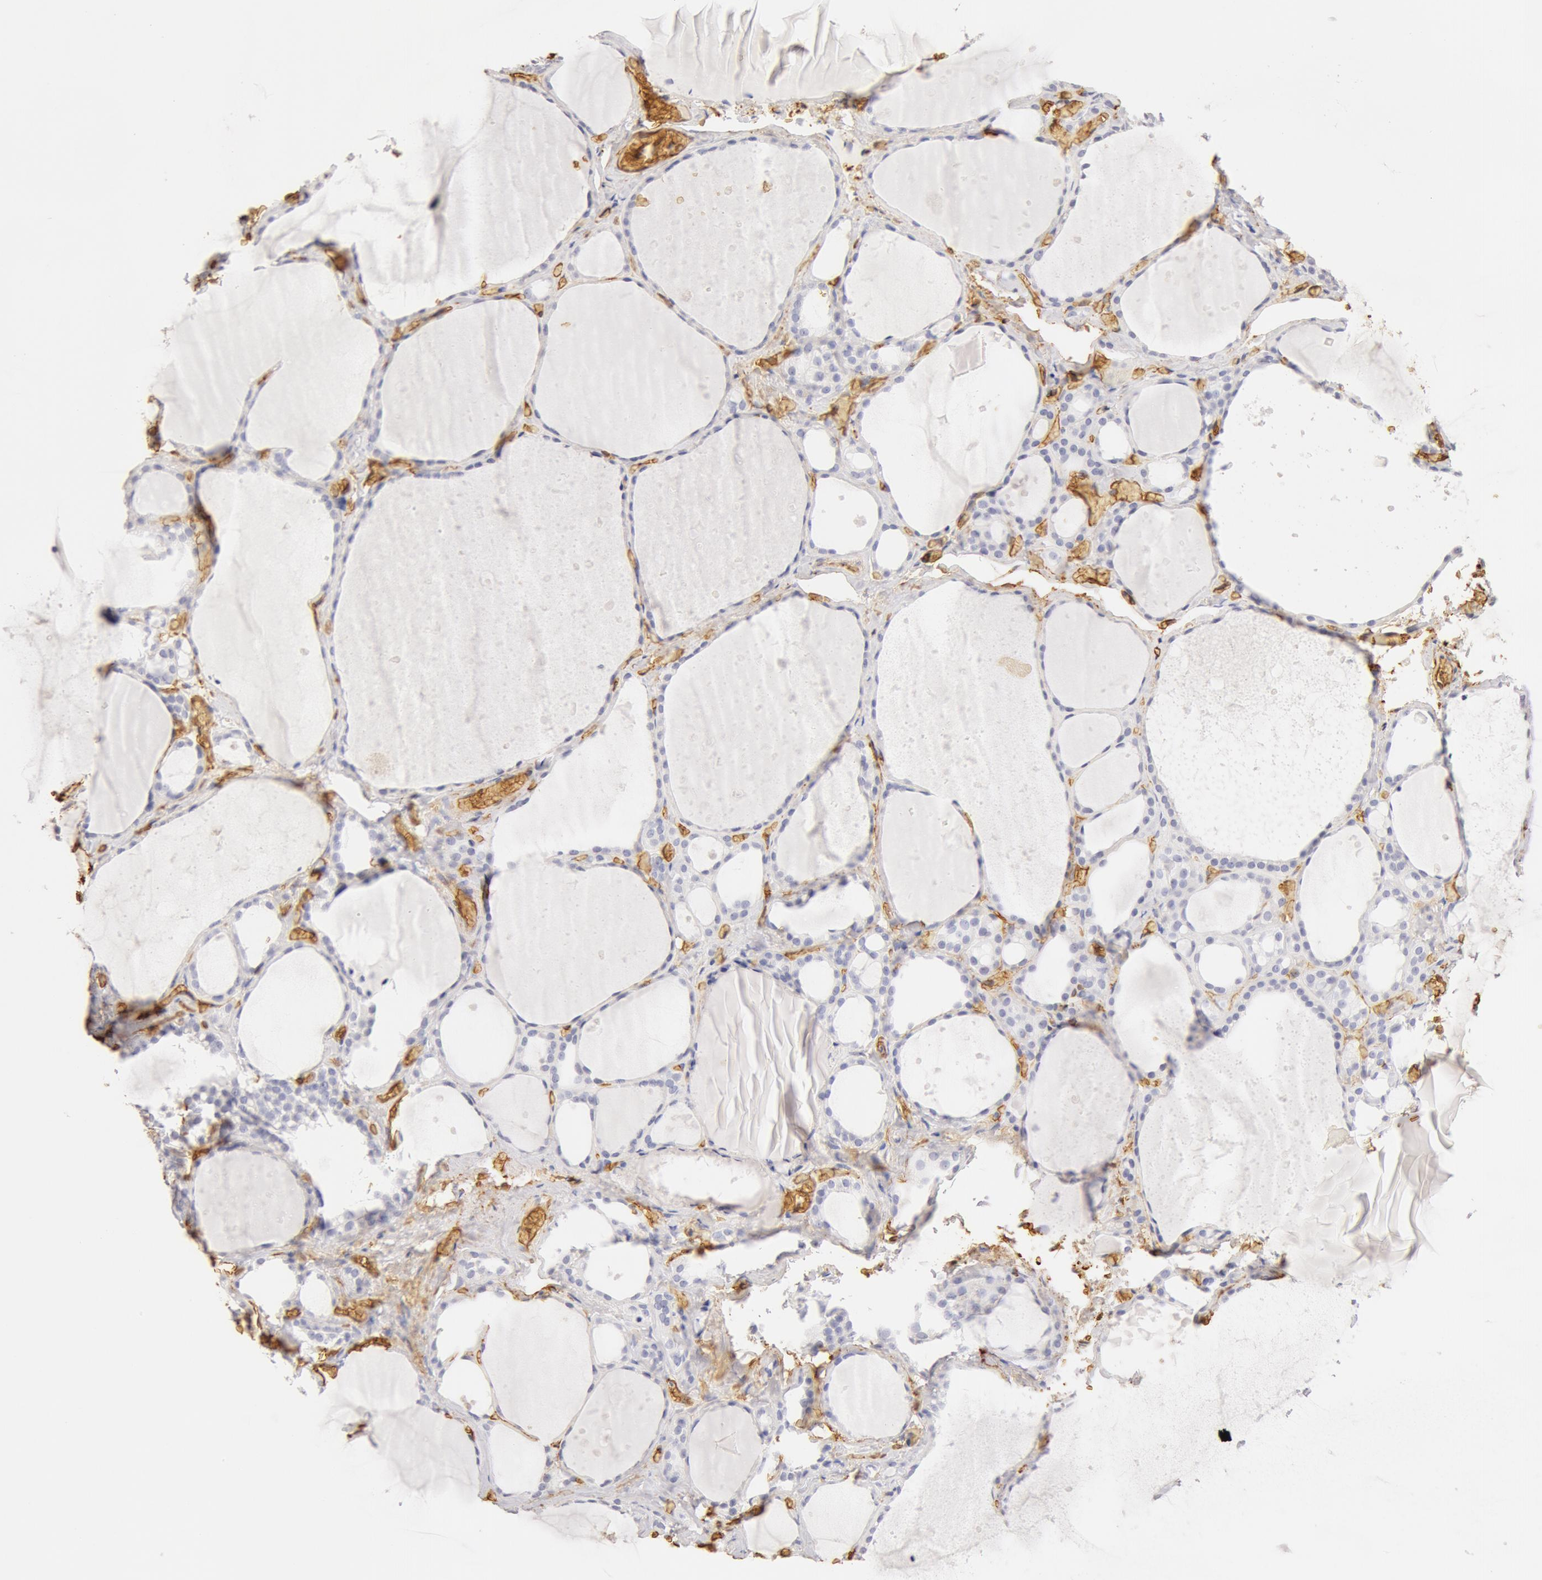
{"staining": {"intensity": "negative", "quantity": "none", "location": "none"}, "tissue": "thyroid gland", "cell_type": "Glandular cells", "image_type": "normal", "snomed": [{"axis": "morphology", "description": "Normal tissue, NOS"}, {"axis": "topography", "description": "Thyroid gland"}], "caption": "DAB immunohistochemical staining of normal thyroid gland demonstrates no significant staining in glandular cells. (DAB (3,3'-diaminobenzidine) IHC with hematoxylin counter stain).", "gene": "AQP1", "patient": {"sex": "male", "age": 76}}